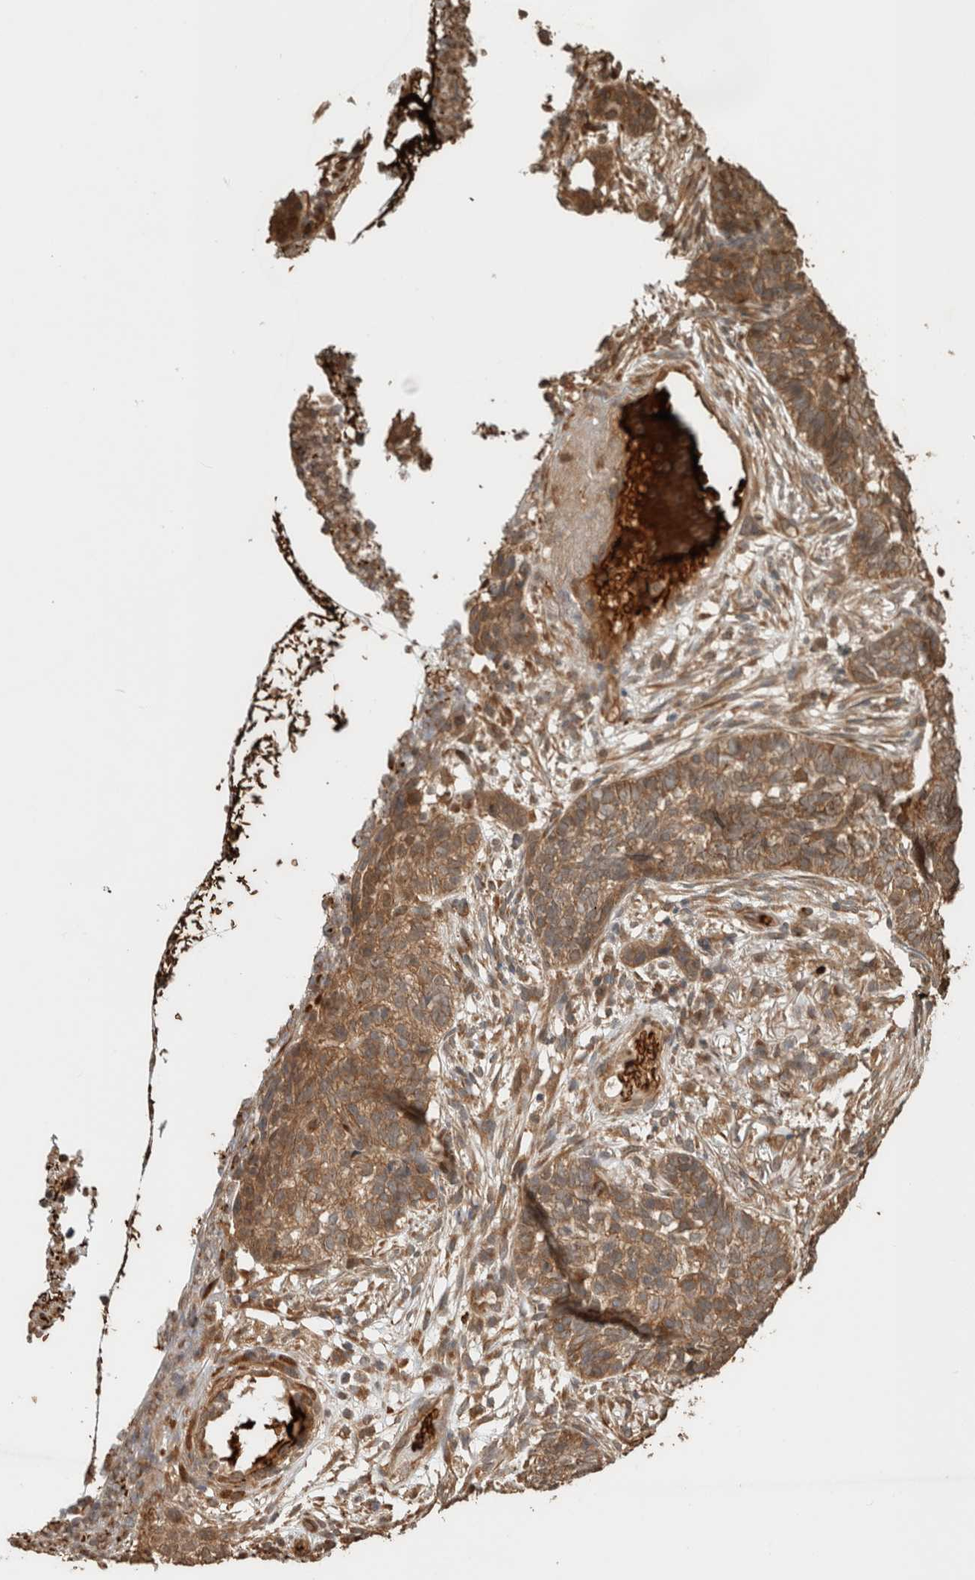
{"staining": {"intensity": "moderate", "quantity": ">75%", "location": "cytoplasmic/membranous"}, "tissue": "skin cancer", "cell_type": "Tumor cells", "image_type": "cancer", "snomed": [{"axis": "morphology", "description": "Basal cell carcinoma"}, {"axis": "topography", "description": "Skin"}], "caption": "Basal cell carcinoma (skin) tissue displays moderate cytoplasmic/membranous positivity in approximately >75% of tumor cells", "gene": "OTUD6B", "patient": {"sex": "male", "age": 85}}